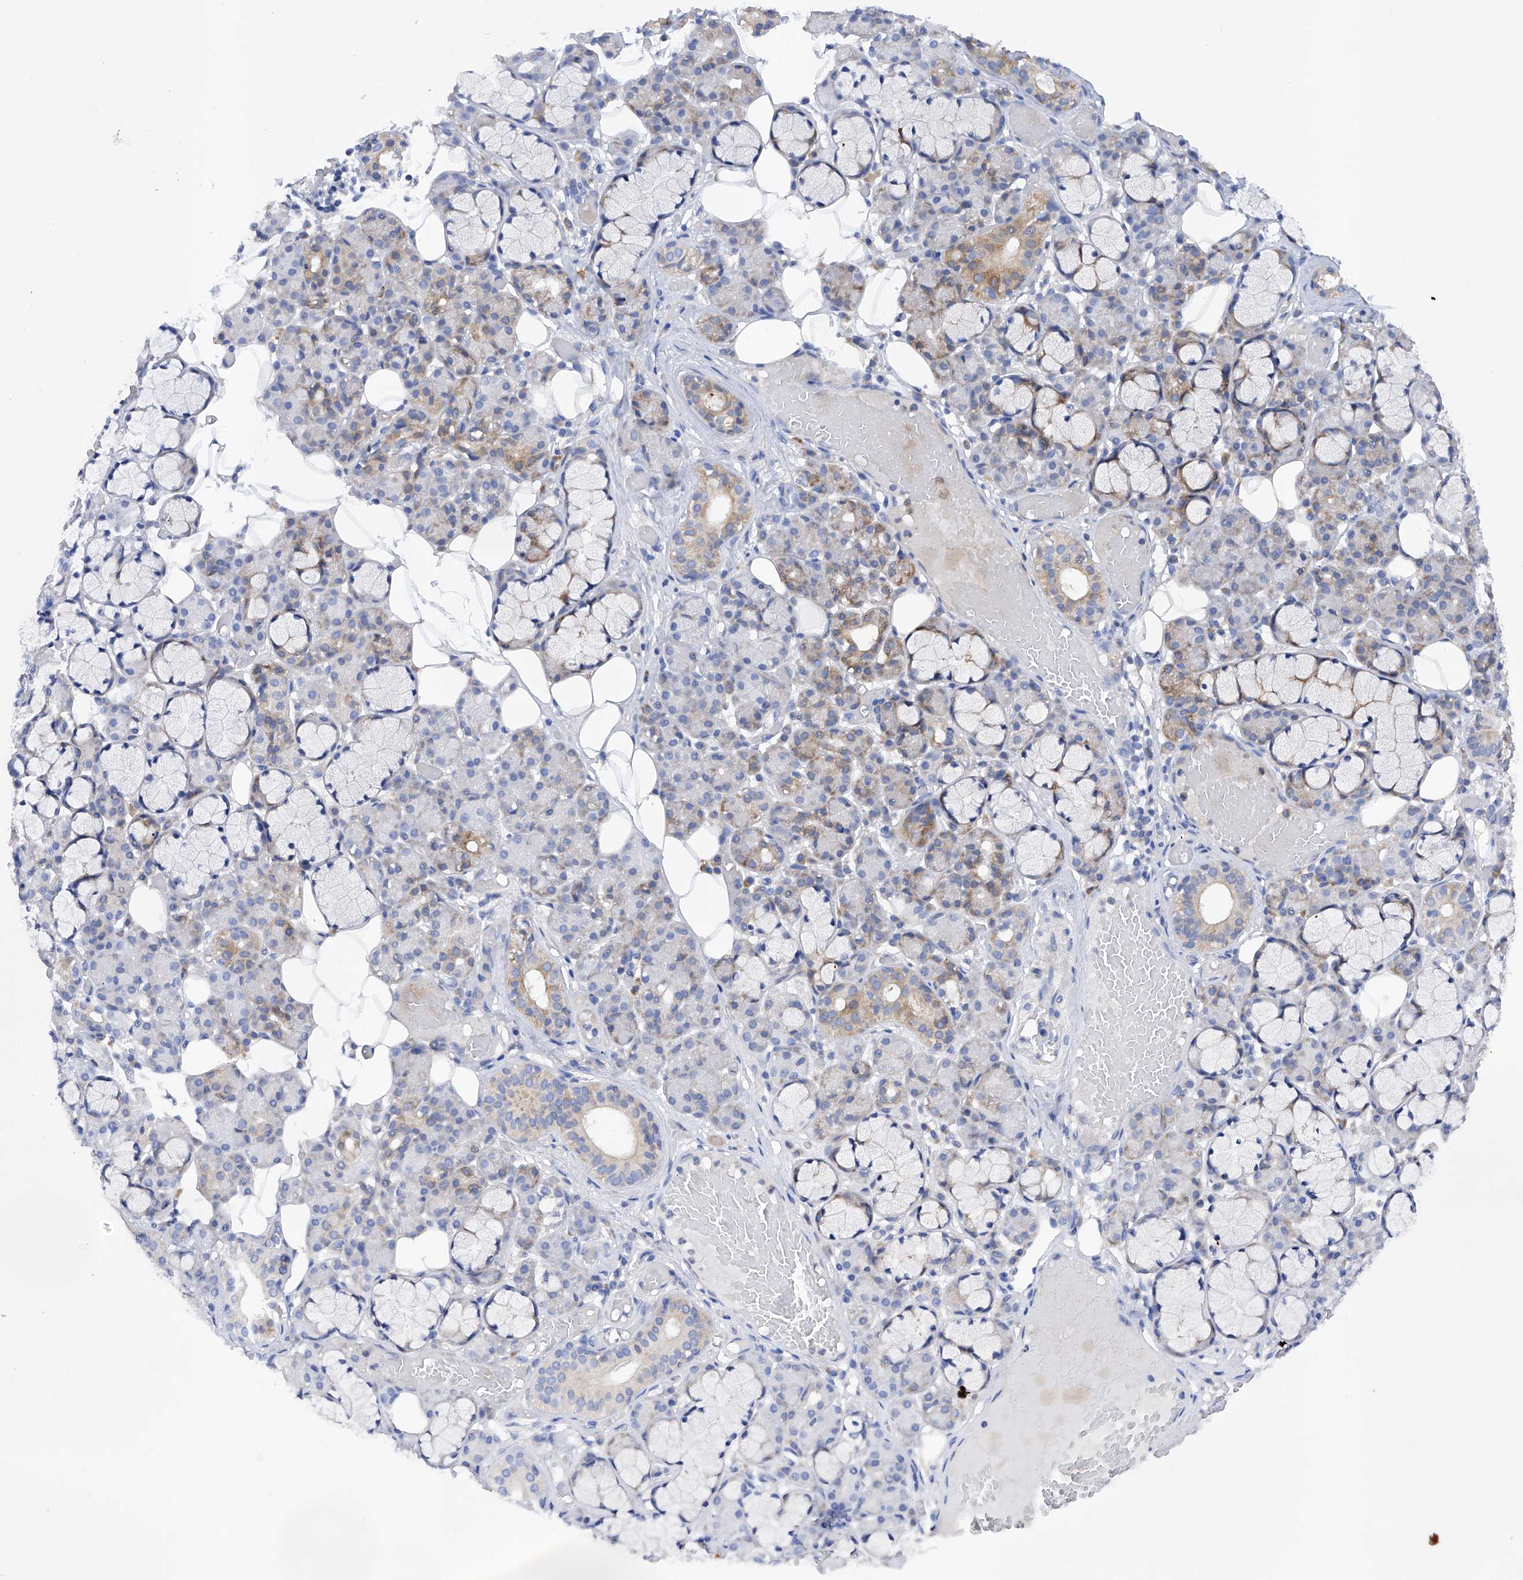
{"staining": {"intensity": "moderate", "quantity": "<25%", "location": "cytoplasmic/membranous"}, "tissue": "salivary gland", "cell_type": "Glandular cells", "image_type": "normal", "snomed": [{"axis": "morphology", "description": "Normal tissue, NOS"}, {"axis": "topography", "description": "Salivary gland"}], "caption": "IHC (DAB (3,3'-diaminobenzidine)) staining of benign human salivary gland reveals moderate cytoplasmic/membranous protein staining in approximately <25% of glandular cells. (brown staining indicates protein expression, while blue staining denotes nuclei).", "gene": "INPP5B", "patient": {"sex": "male", "age": 63}}